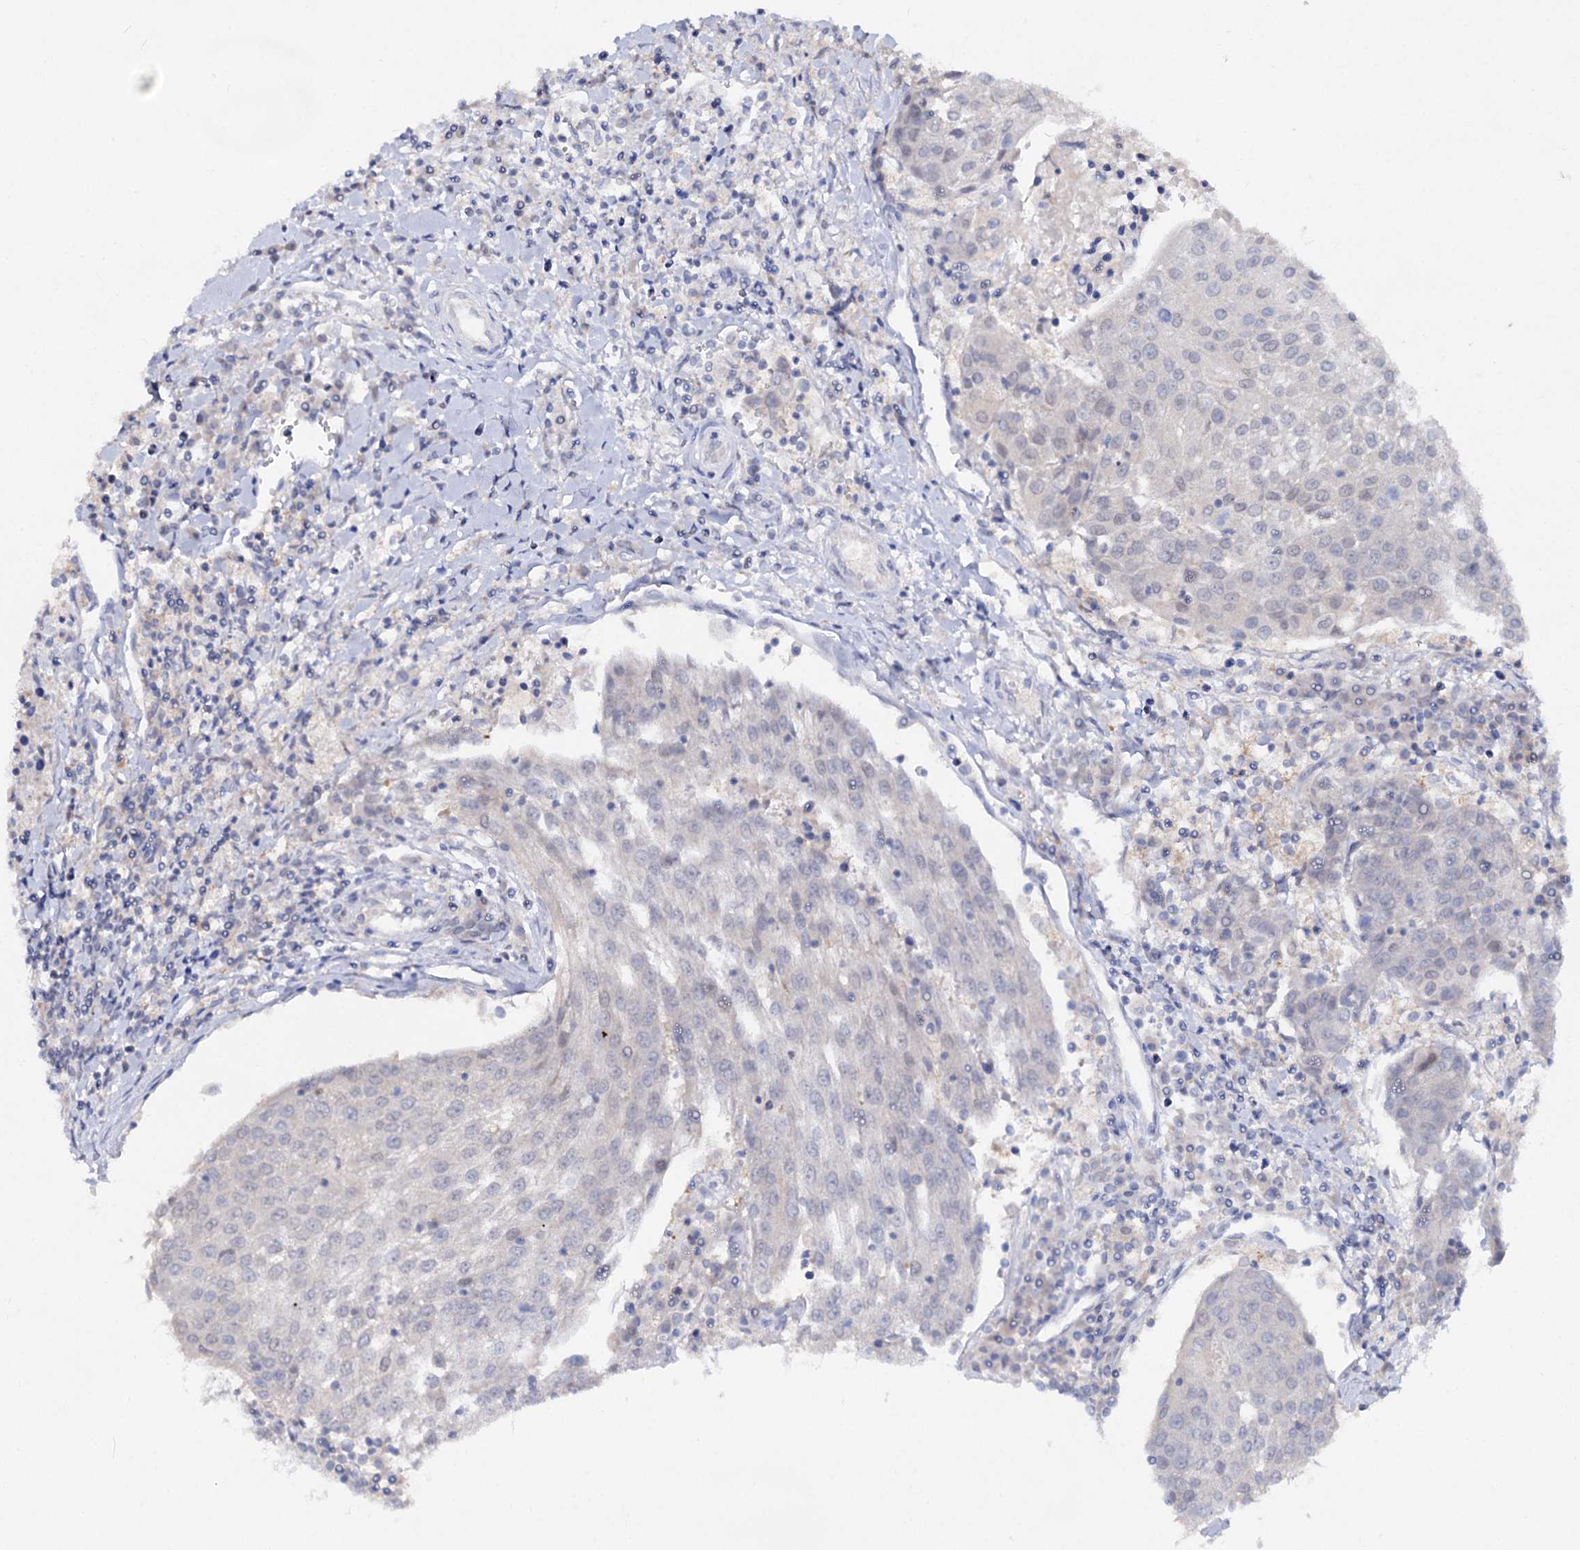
{"staining": {"intensity": "negative", "quantity": "none", "location": "none"}, "tissue": "urothelial cancer", "cell_type": "Tumor cells", "image_type": "cancer", "snomed": [{"axis": "morphology", "description": "Urothelial carcinoma, High grade"}, {"axis": "topography", "description": "Urinary bladder"}], "caption": "The image shows no significant staining in tumor cells of urothelial cancer.", "gene": "ACTR6", "patient": {"sex": "female", "age": 85}}